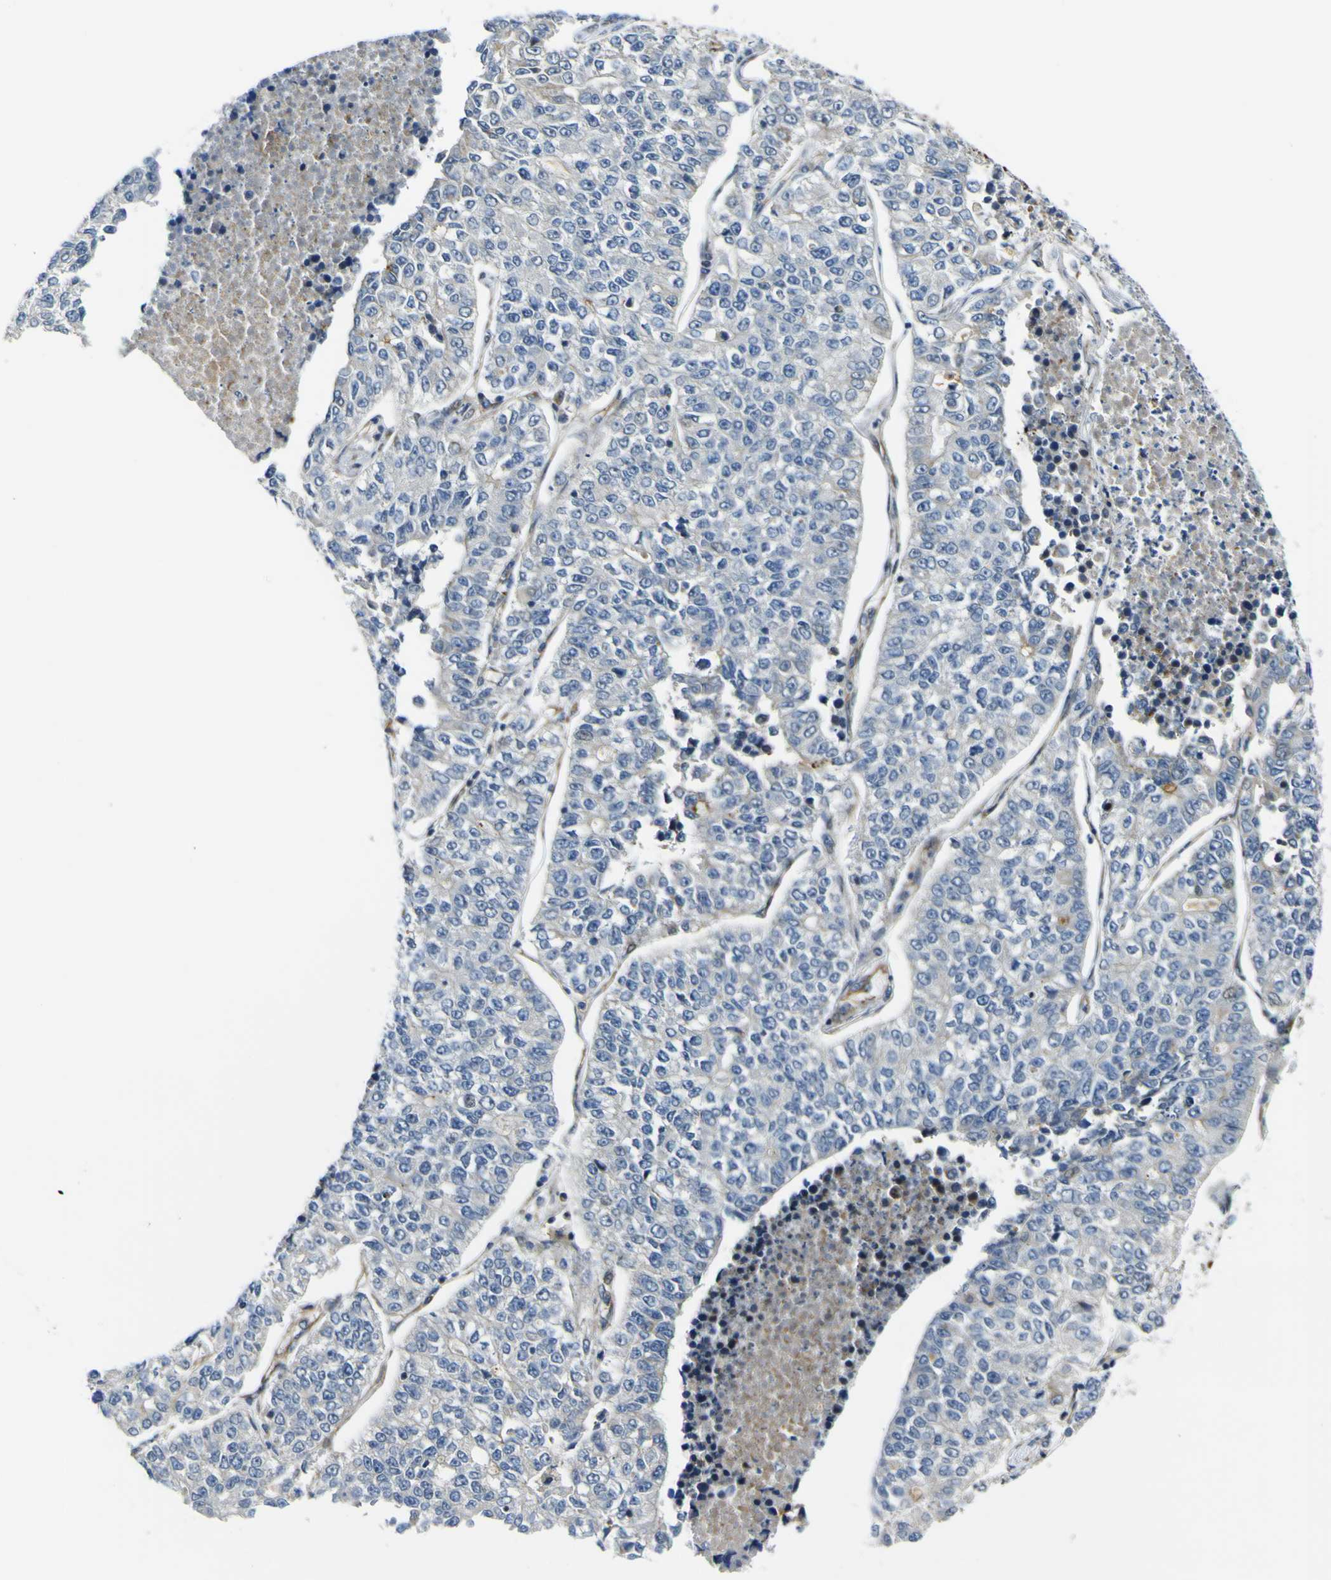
{"staining": {"intensity": "negative", "quantity": "none", "location": "none"}, "tissue": "lung cancer", "cell_type": "Tumor cells", "image_type": "cancer", "snomed": [{"axis": "morphology", "description": "Adenocarcinoma, NOS"}, {"axis": "topography", "description": "Lung"}], "caption": "Tumor cells show no significant positivity in lung cancer.", "gene": "KDM7A", "patient": {"sex": "male", "age": 49}}